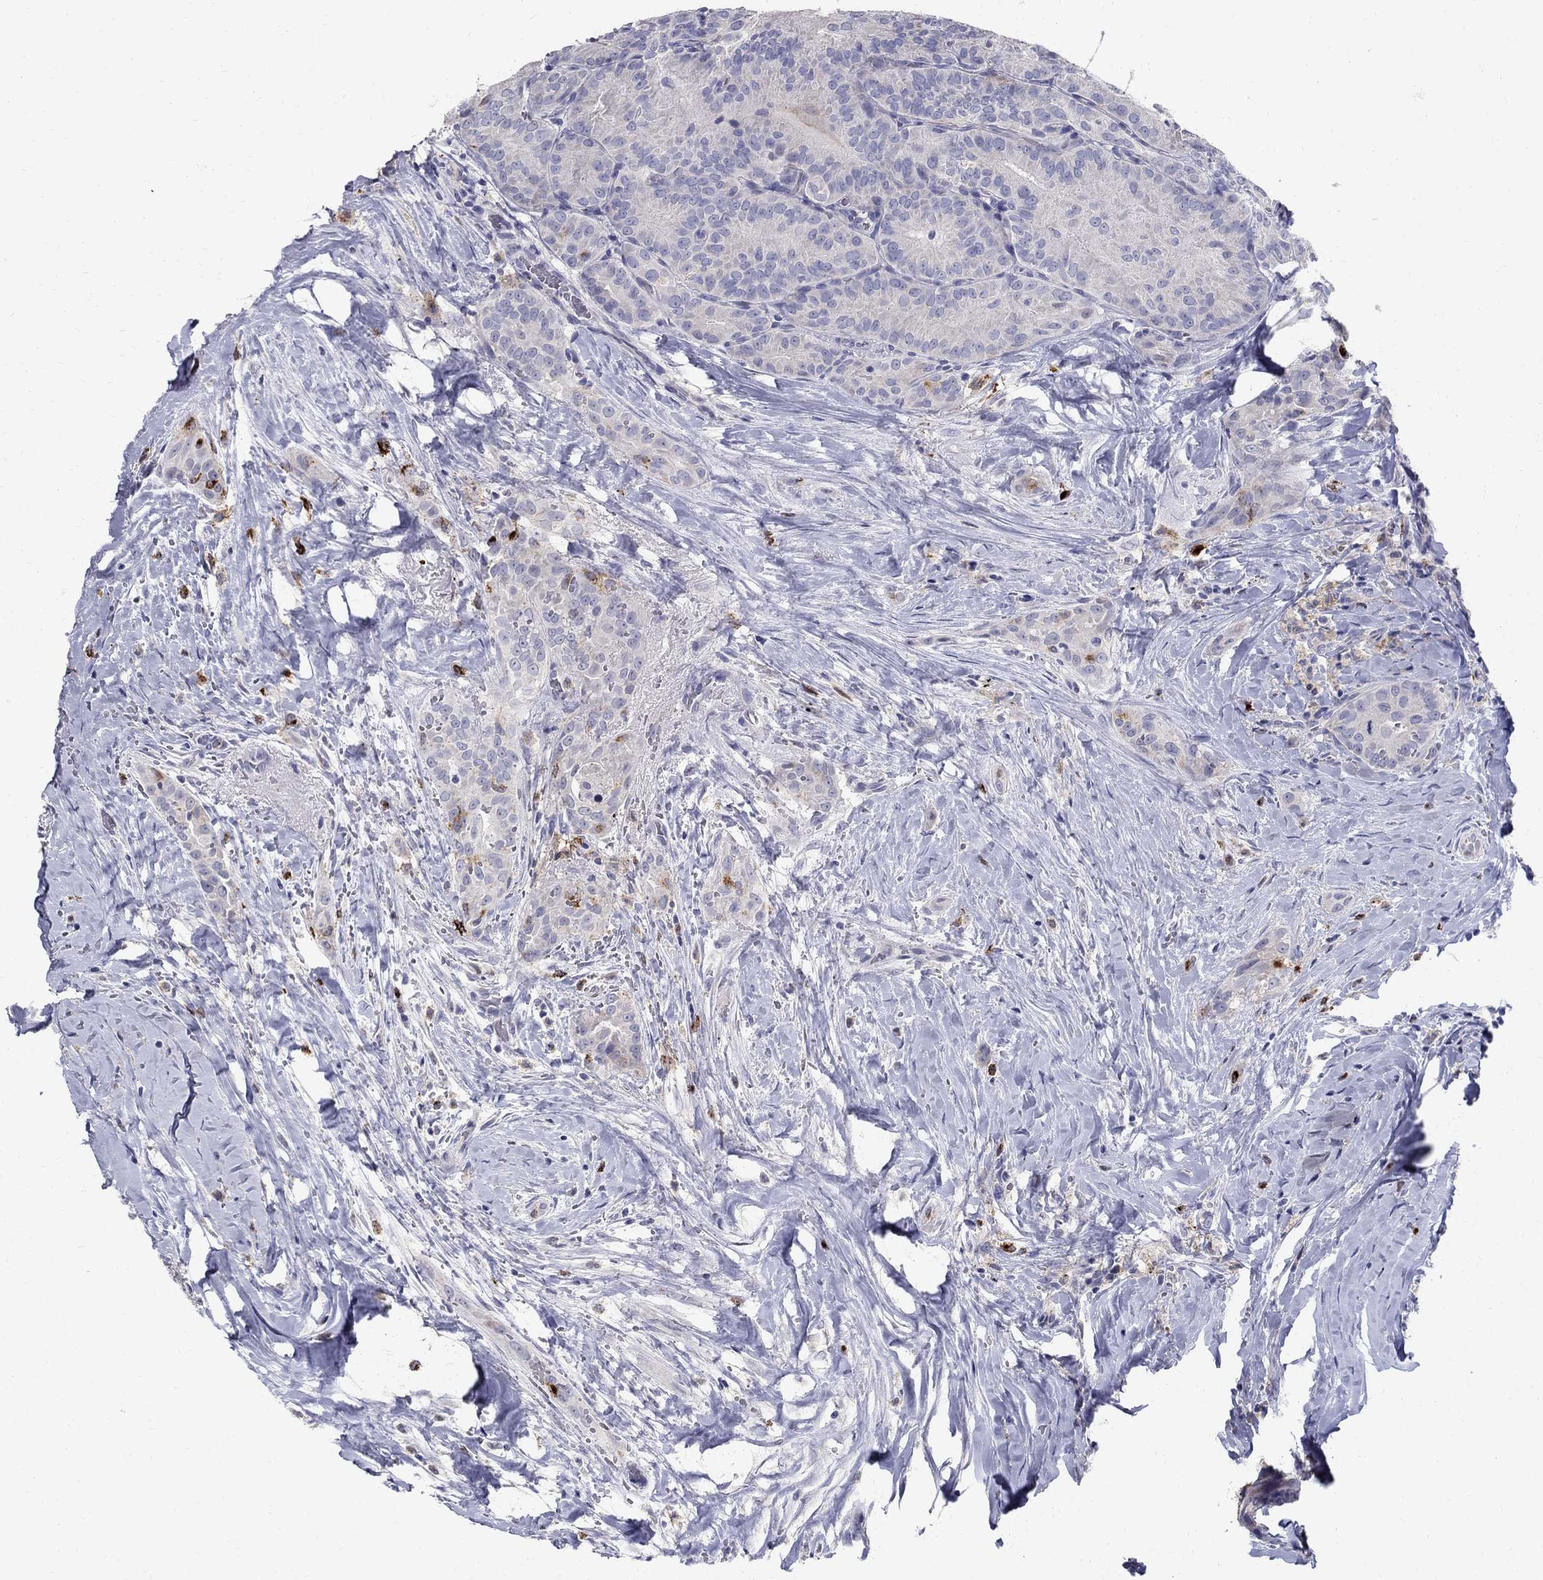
{"staining": {"intensity": "negative", "quantity": "none", "location": "none"}, "tissue": "thyroid cancer", "cell_type": "Tumor cells", "image_type": "cancer", "snomed": [{"axis": "morphology", "description": "Papillary adenocarcinoma, NOS"}, {"axis": "topography", "description": "Thyroid gland"}], "caption": "IHC of thyroid papillary adenocarcinoma exhibits no expression in tumor cells.", "gene": "TP53TG5", "patient": {"sex": "male", "age": 61}}